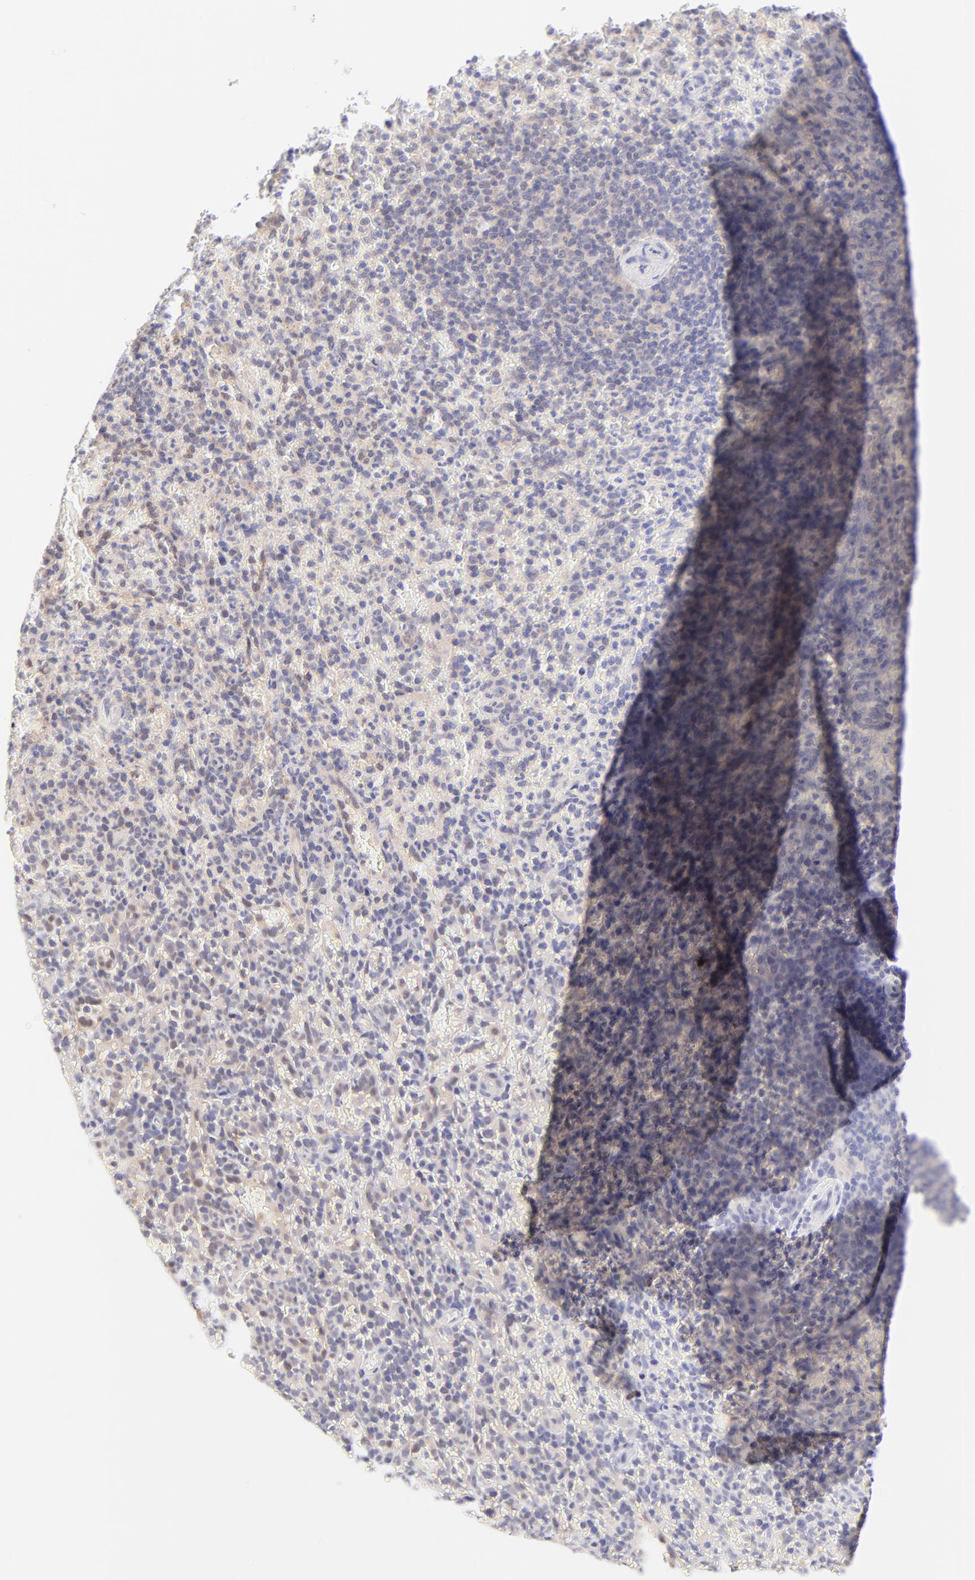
{"staining": {"intensity": "negative", "quantity": "none", "location": "none"}, "tissue": "spleen", "cell_type": "Cells in red pulp", "image_type": "normal", "snomed": [{"axis": "morphology", "description": "Normal tissue, NOS"}, {"axis": "topography", "description": "Spleen"}], "caption": "A high-resolution image shows immunohistochemistry staining of normal spleen, which demonstrates no significant positivity in cells in red pulp.", "gene": "PBDC1", "patient": {"sex": "female", "age": 43}}